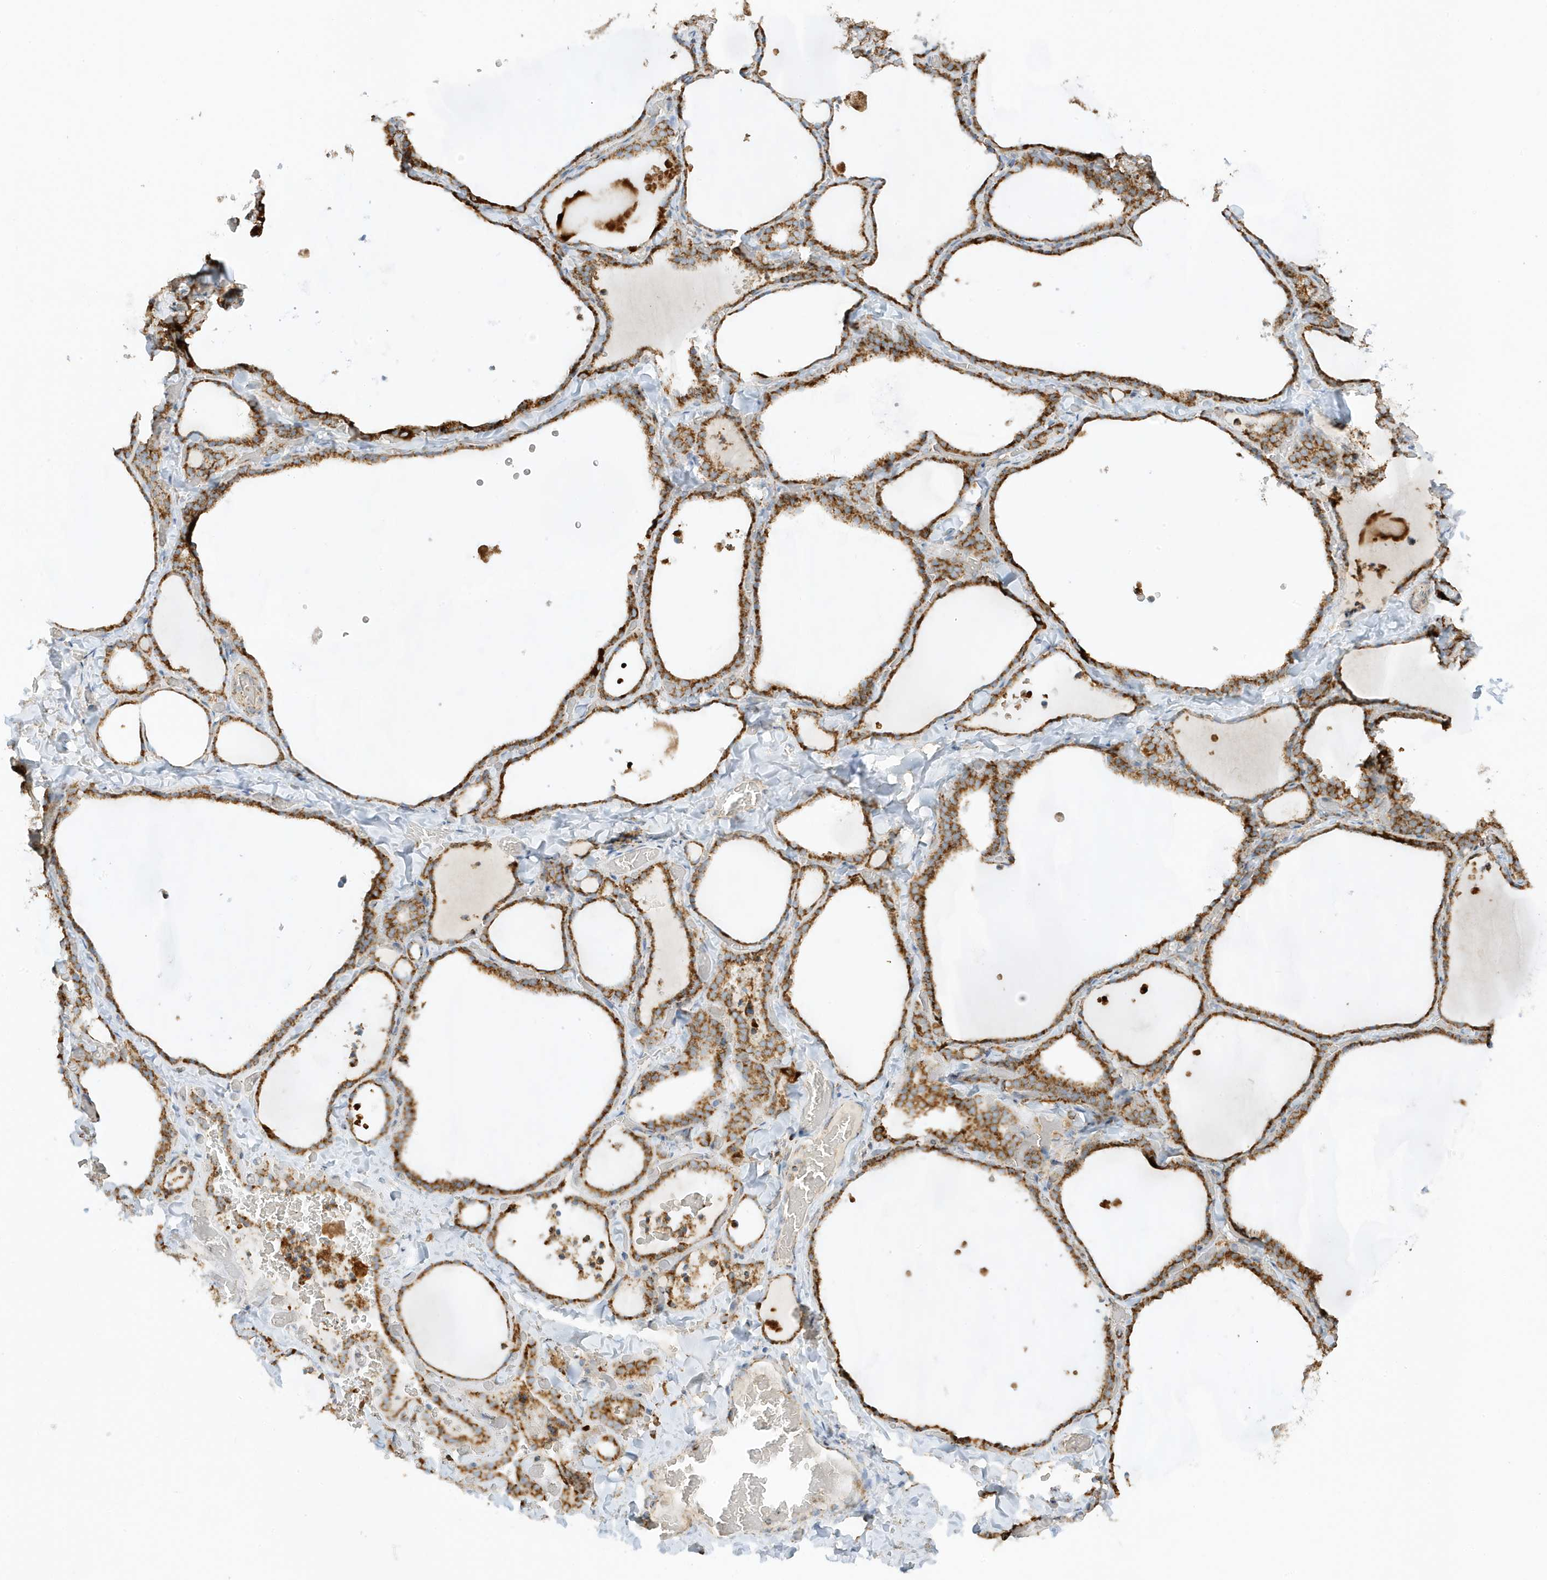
{"staining": {"intensity": "strong", "quantity": ">75%", "location": "cytoplasmic/membranous"}, "tissue": "thyroid gland", "cell_type": "Glandular cells", "image_type": "normal", "snomed": [{"axis": "morphology", "description": "Normal tissue, NOS"}, {"axis": "topography", "description": "Thyroid gland"}], "caption": "IHC micrograph of unremarkable thyroid gland: human thyroid gland stained using immunohistochemistry (IHC) displays high levels of strong protein expression localized specifically in the cytoplasmic/membranous of glandular cells, appearing as a cytoplasmic/membranous brown color.", "gene": "ATP5ME", "patient": {"sex": "female", "age": 22}}